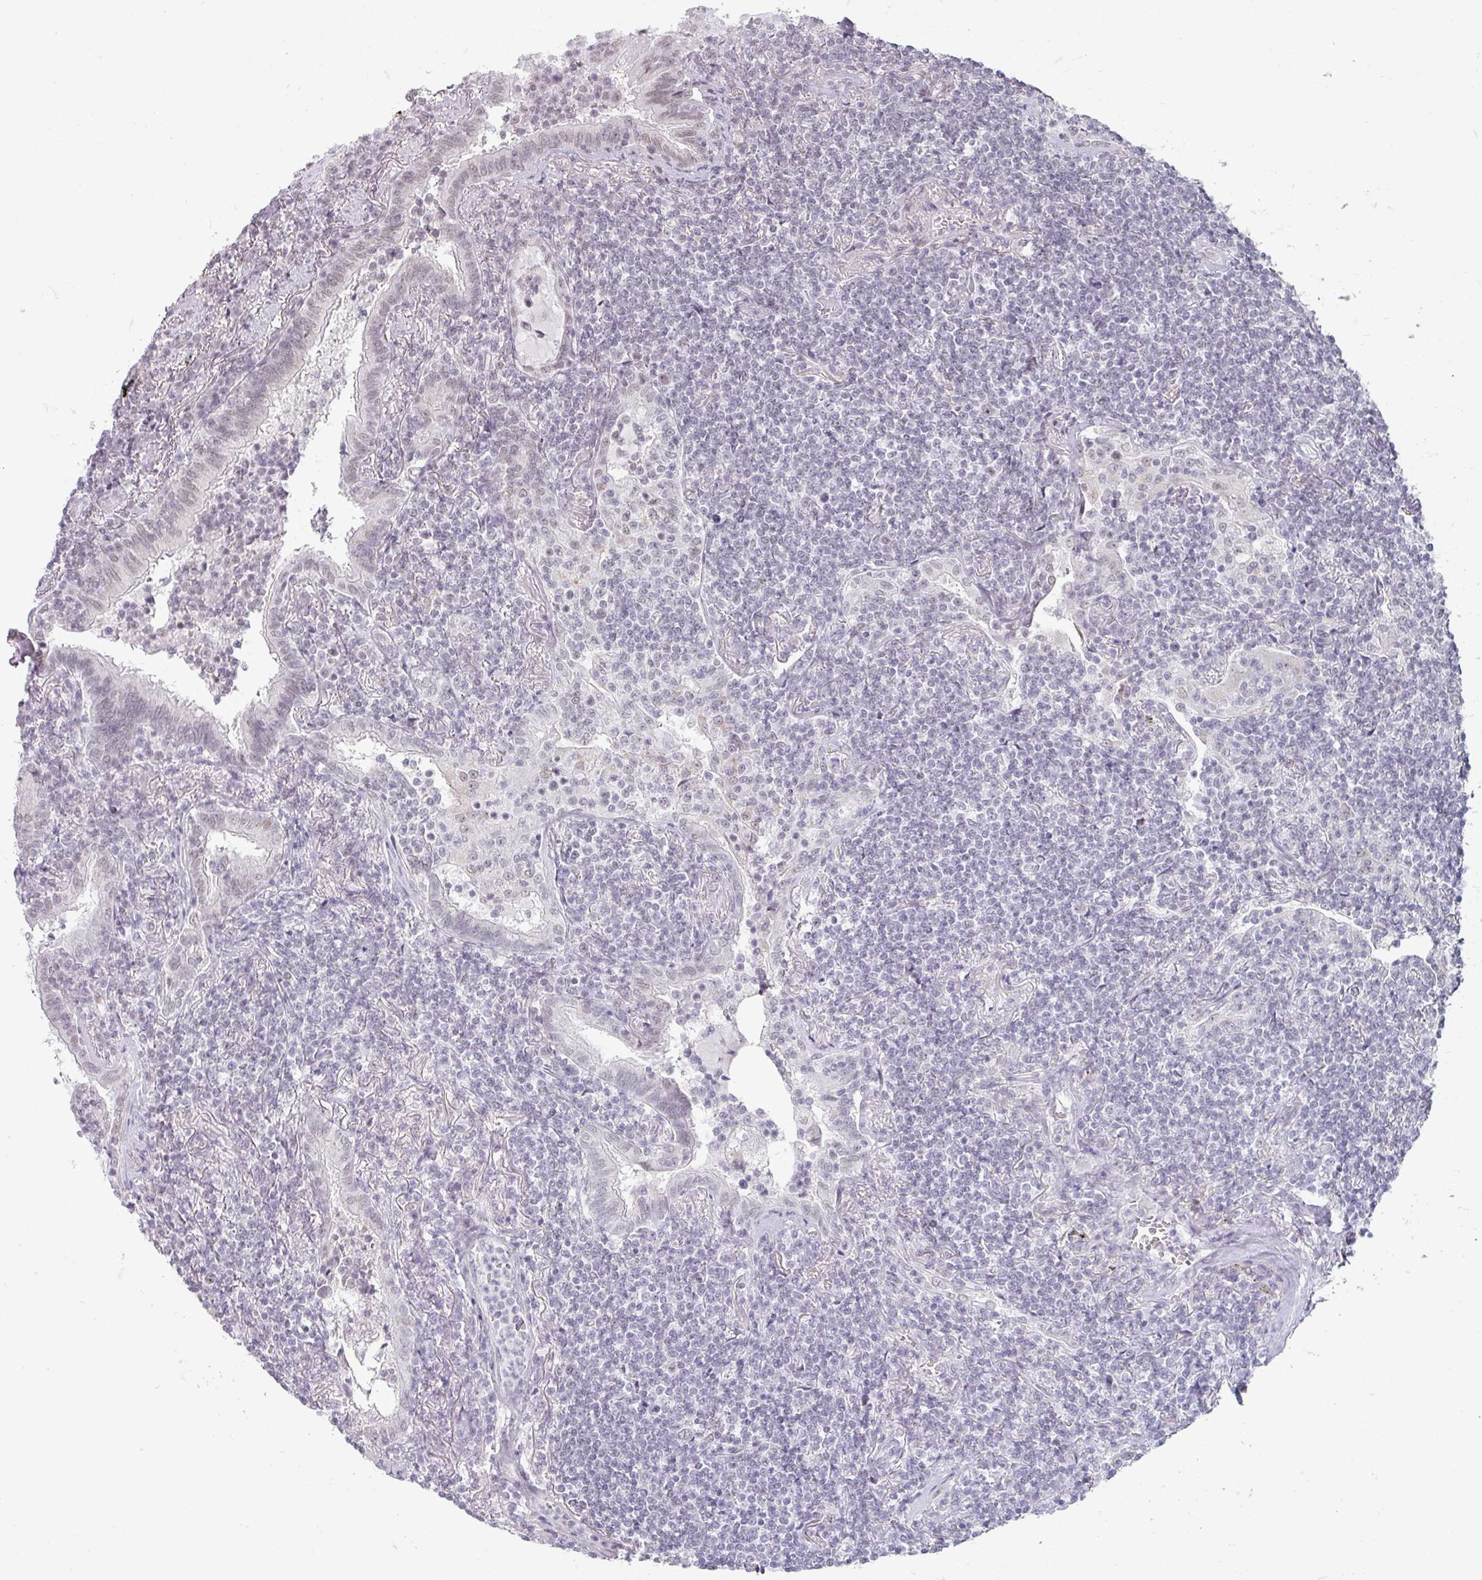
{"staining": {"intensity": "negative", "quantity": "none", "location": "none"}, "tissue": "lymphoma", "cell_type": "Tumor cells", "image_type": "cancer", "snomed": [{"axis": "morphology", "description": "Malignant lymphoma, non-Hodgkin's type, Low grade"}, {"axis": "topography", "description": "Lung"}], "caption": "Immunohistochemistry (IHC) histopathology image of neoplastic tissue: lymphoma stained with DAB exhibits no significant protein staining in tumor cells.", "gene": "SPRR1A", "patient": {"sex": "female", "age": 71}}